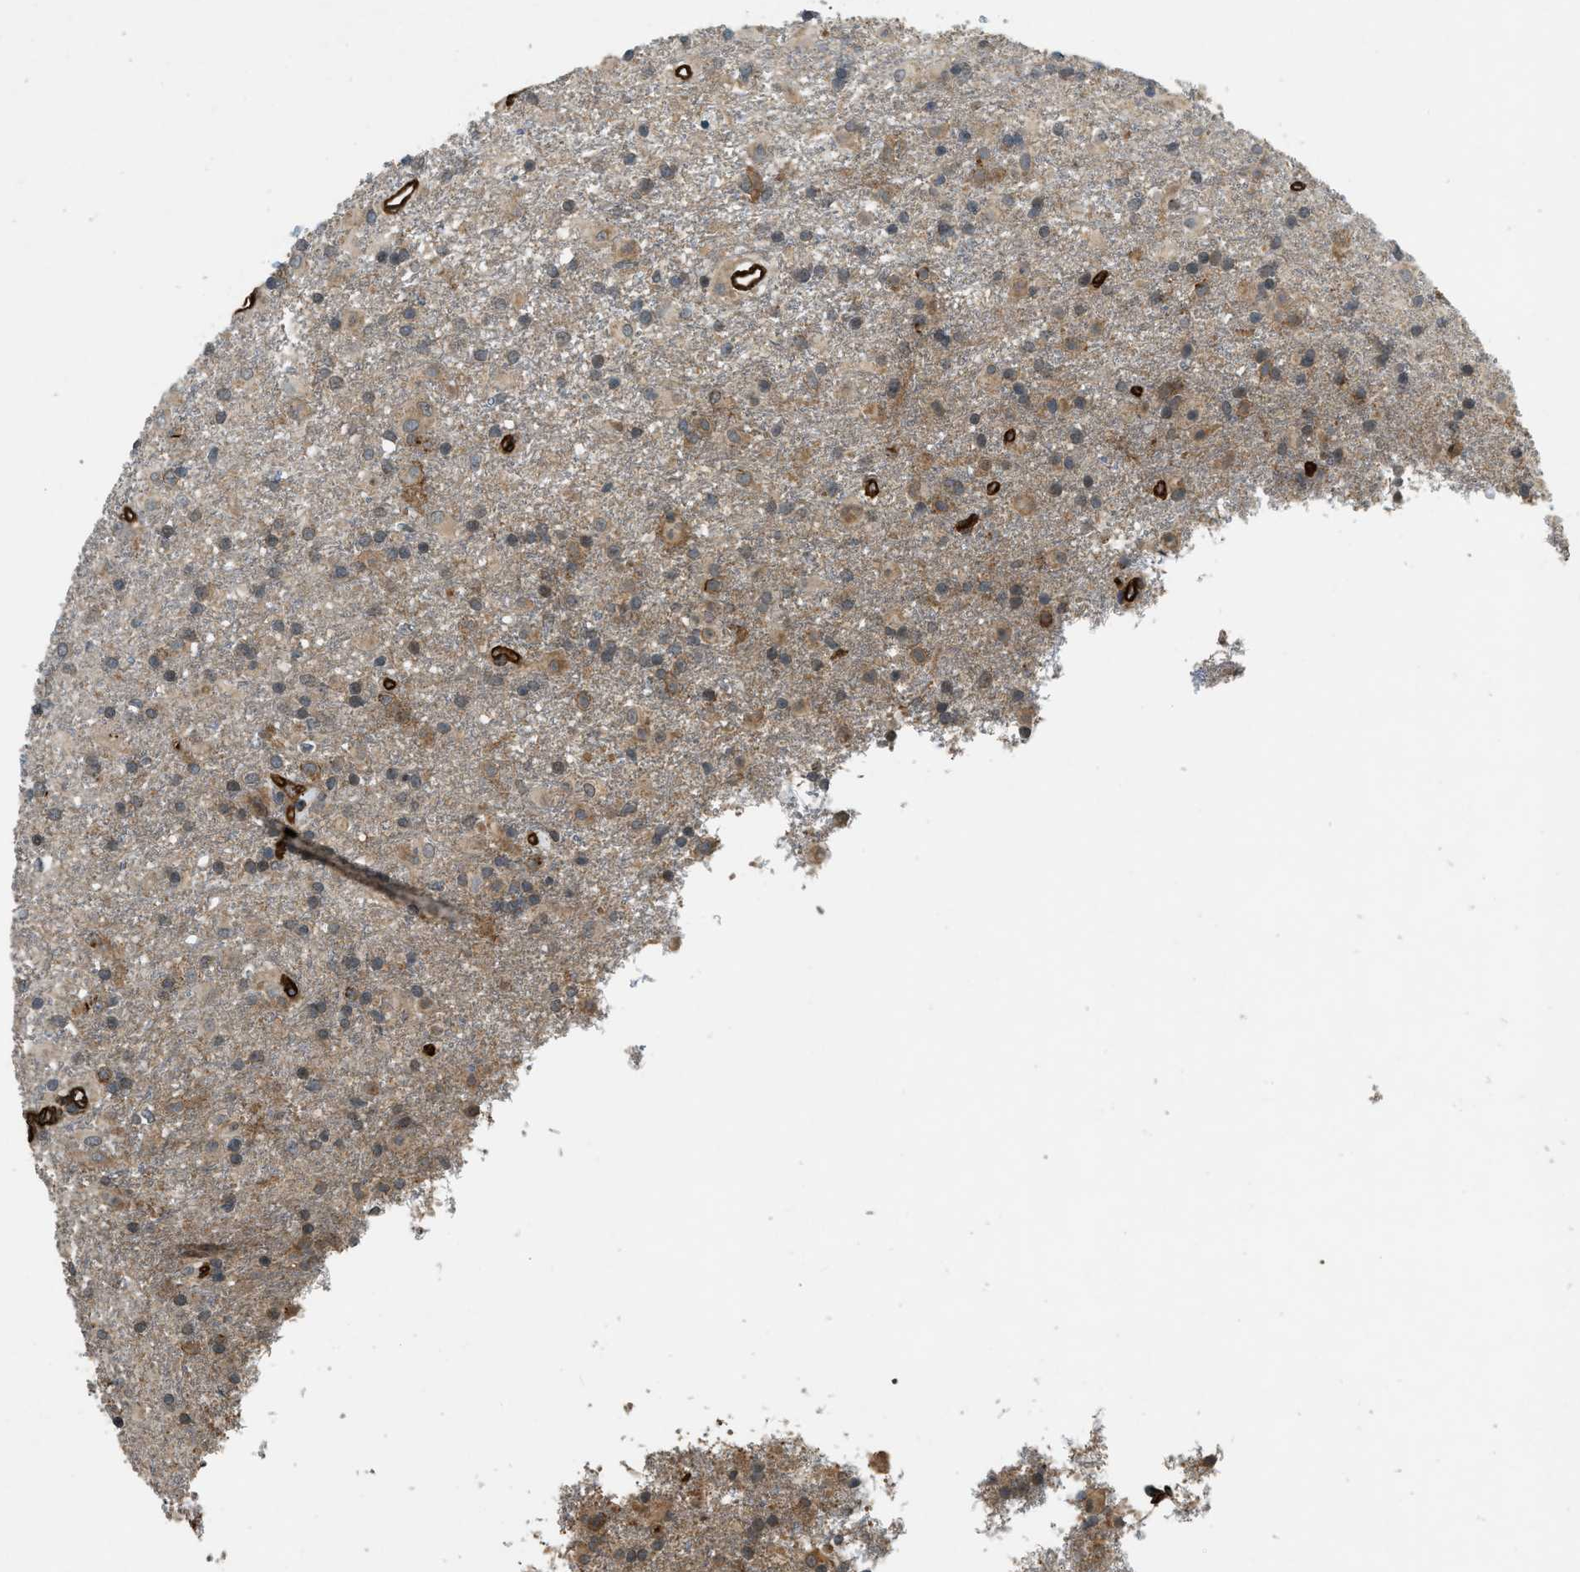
{"staining": {"intensity": "moderate", "quantity": "25%-75%", "location": "cytoplasmic/membranous"}, "tissue": "glioma", "cell_type": "Tumor cells", "image_type": "cancer", "snomed": [{"axis": "morphology", "description": "Glioma, malignant, Low grade"}, {"axis": "topography", "description": "Brain"}], "caption": "Human malignant glioma (low-grade) stained for a protein (brown) exhibits moderate cytoplasmic/membranous positive expression in approximately 25%-75% of tumor cells.", "gene": "NMB", "patient": {"sex": "male", "age": 65}}